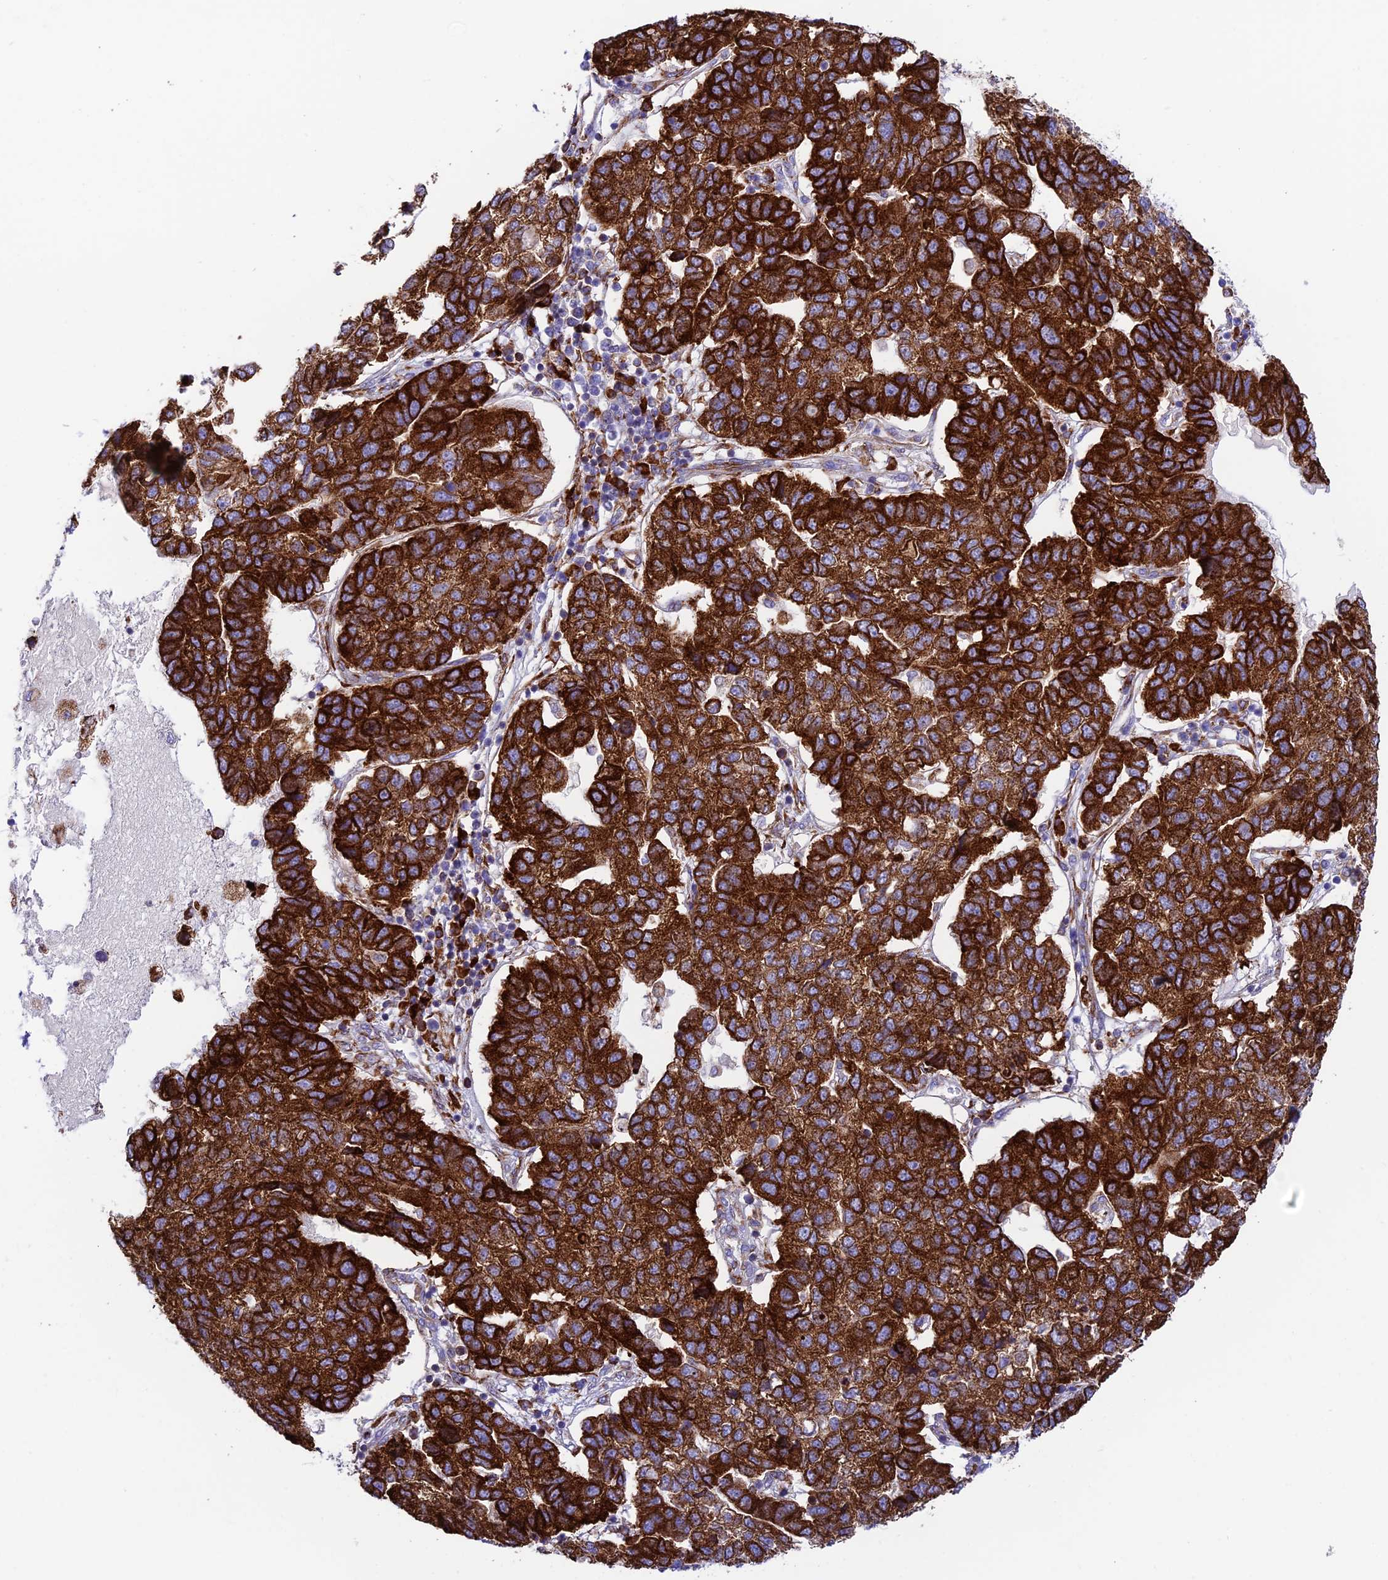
{"staining": {"intensity": "strong", "quantity": ">75%", "location": "cytoplasmic/membranous"}, "tissue": "pancreatic cancer", "cell_type": "Tumor cells", "image_type": "cancer", "snomed": [{"axis": "morphology", "description": "Adenocarcinoma, NOS"}, {"axis": "topography", "description": "Pancreas"}], "caption": "IHC image of pancreatic cancer (adenocarcinoma) stained for a protein (brown), which demonstrates high levels of strong cytoplasmic/membranous staining in approximately >75% of tumor cells.", "gene": "TUBGCP6", "patient": {"sex": "female", "age": 61}}